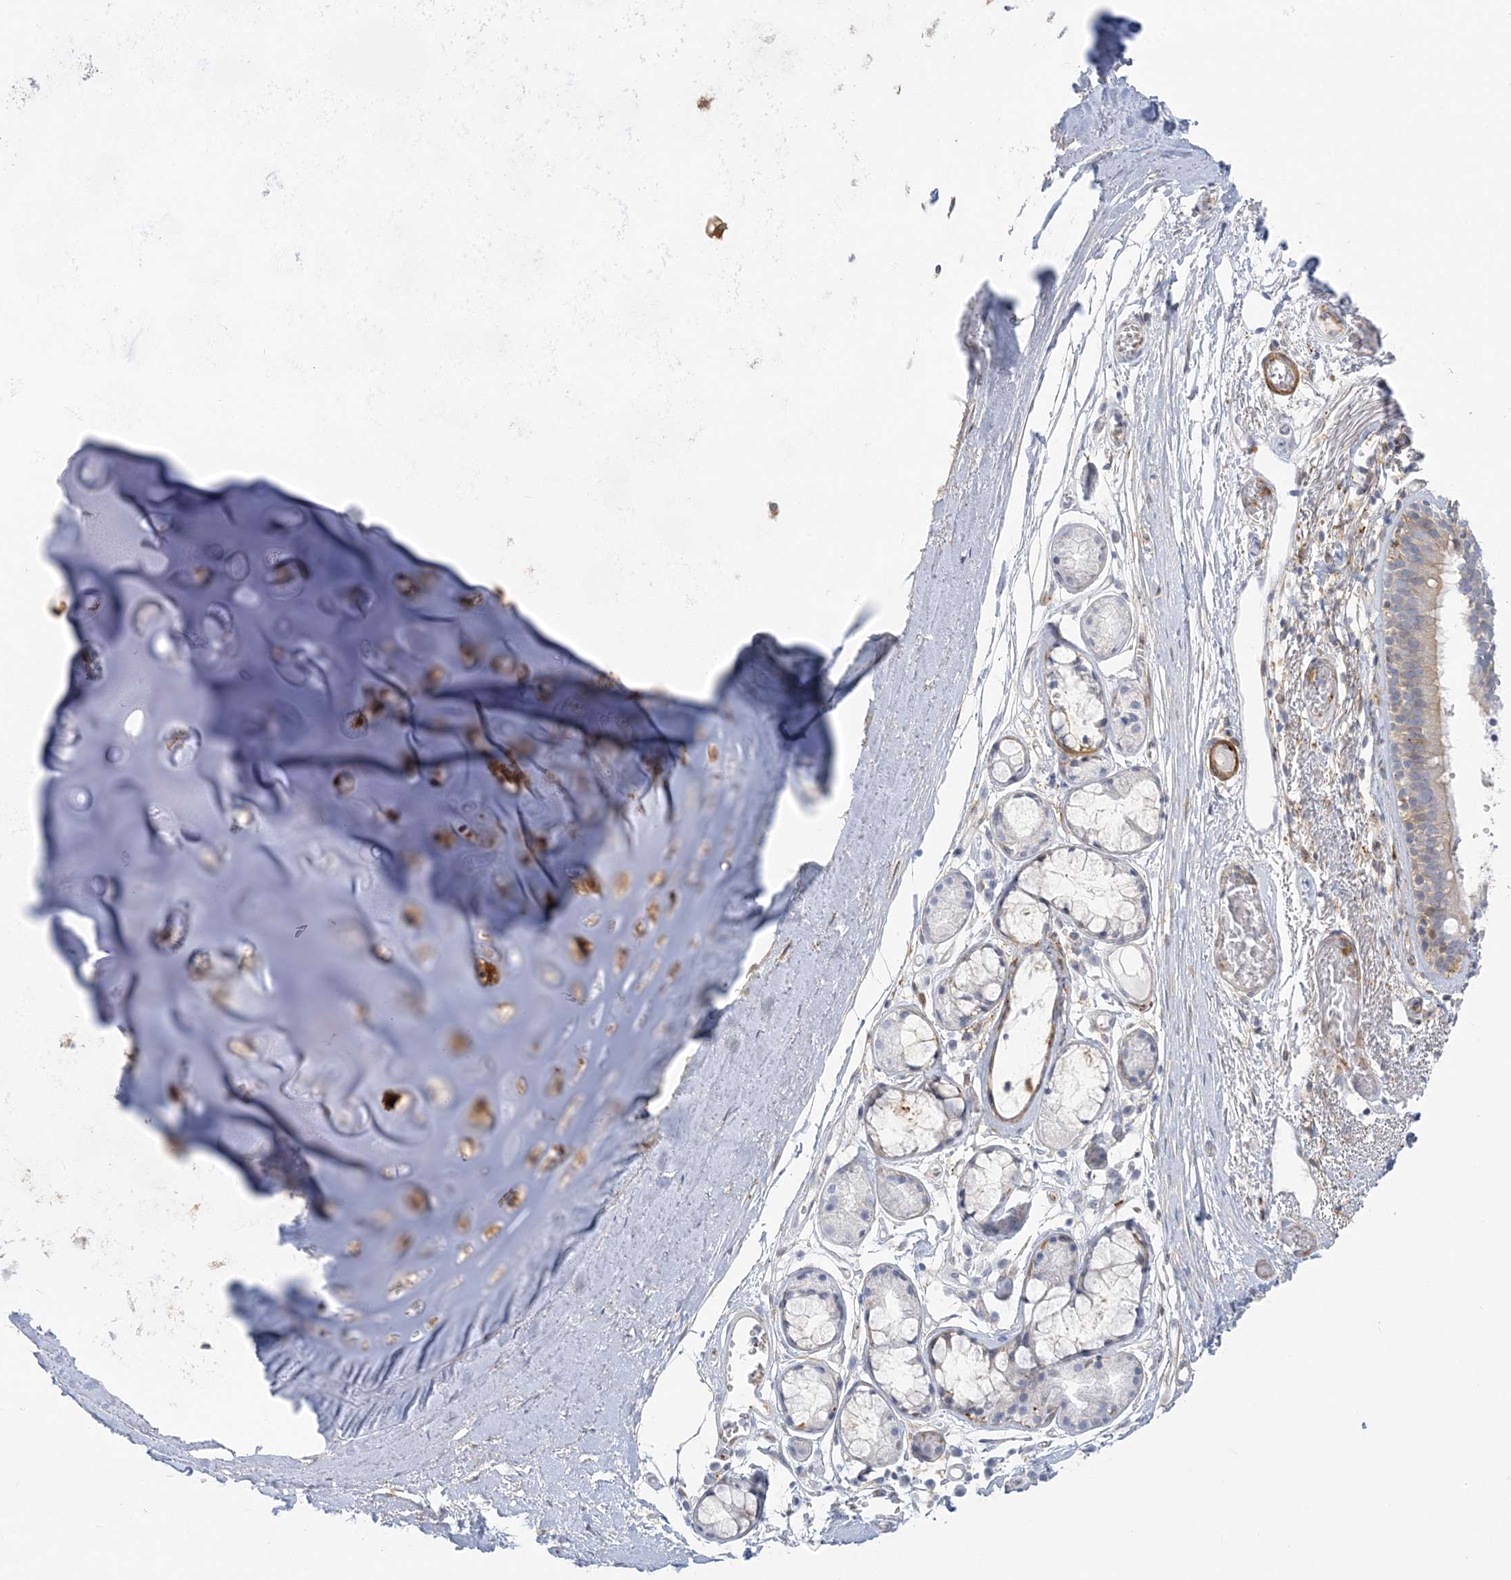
{"staining": {"intensity": "moderate", "quantity": "<25%", "location": "cytoplasmic/membranous"}, "tissue": "bronchus", "cell_type": "Respiratory epithelial cells", "image_type": "normal", "snomed": [{"axis": "morphology", "description": "Normal tissue, NOS"}, {"axis": "topography", "description": "Bronchus"}, {"axis": "topography", "description": "Lung"}], "caption": "Immunohistochemistry photomicrograph of benign bronchus: human bronchus stained using IHC exhibits low levels of moderate protein expression localized specifically in the cytoplasmic/membranous of respiratory epithelial cells, appearing as a cytoplasmic/membranous brown color.", "gene": "ICMT", "patient": {"sex": "male", "age": 56}}